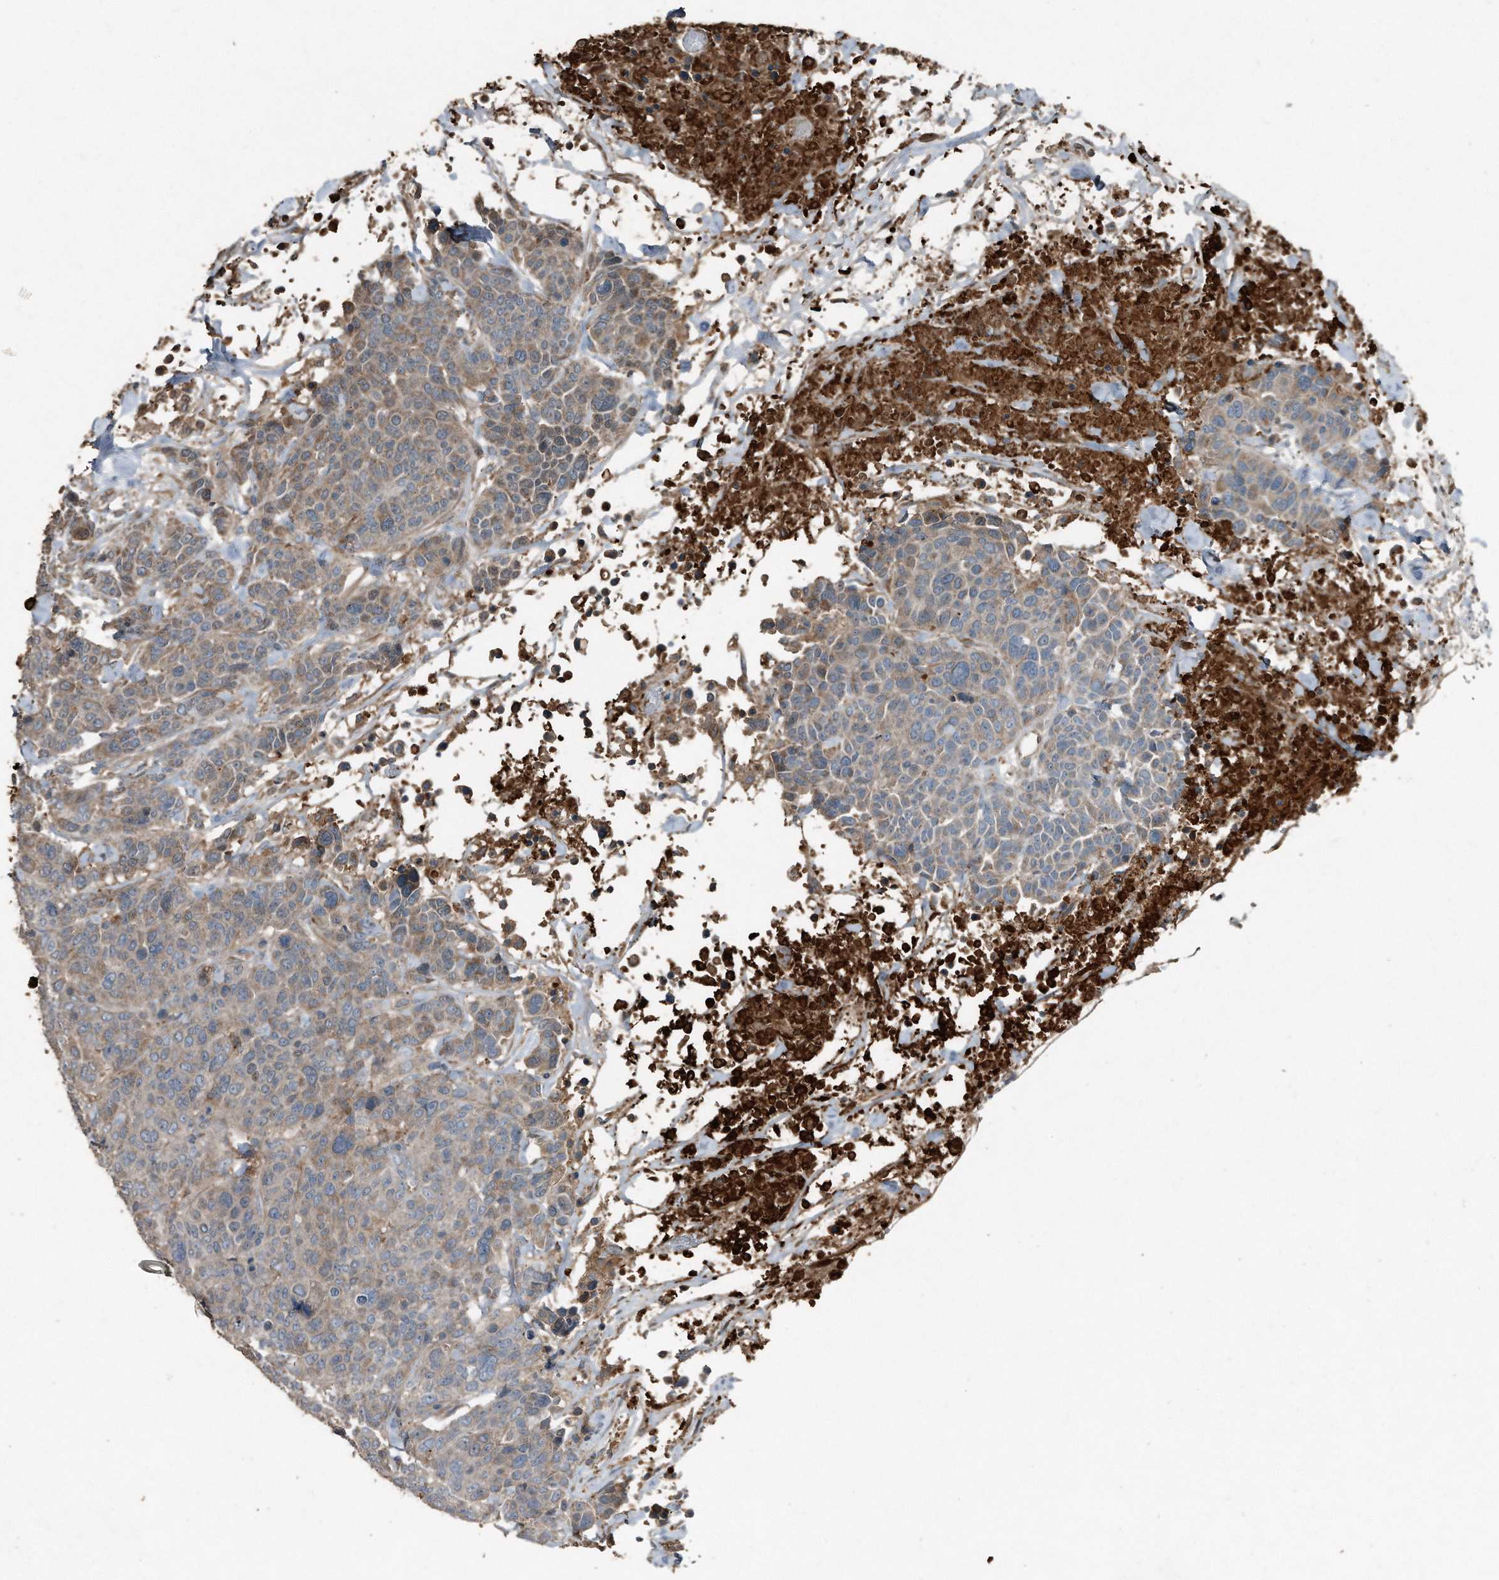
{"staining": {"intensity": "weak", "quantity": ">75%", "location": "cytoplasmic/membranous"}, "tissue": "breast cancer", "cell_type": "Tumor cells", "image_type": "cancer", "snomed": [{"axis": "morphology", "description": "Duct carcinoma"}, {"axis": "topography", "description": "Breast"}], "caption": "High-magnification brightfield microscopy of breast cancer stained with DAB (brown) and counterstained with hematoxylin (blue). tumor cells exhibit weak cytoplasmic/membranous positivity is seen in approximately>75% of cells. Using DAB (brown) and hematoxylin (blue) stains, captured at high magnification using brightfield microscopy.", "gene": "C9", "patient": {"sex": "female", "age": 37}}